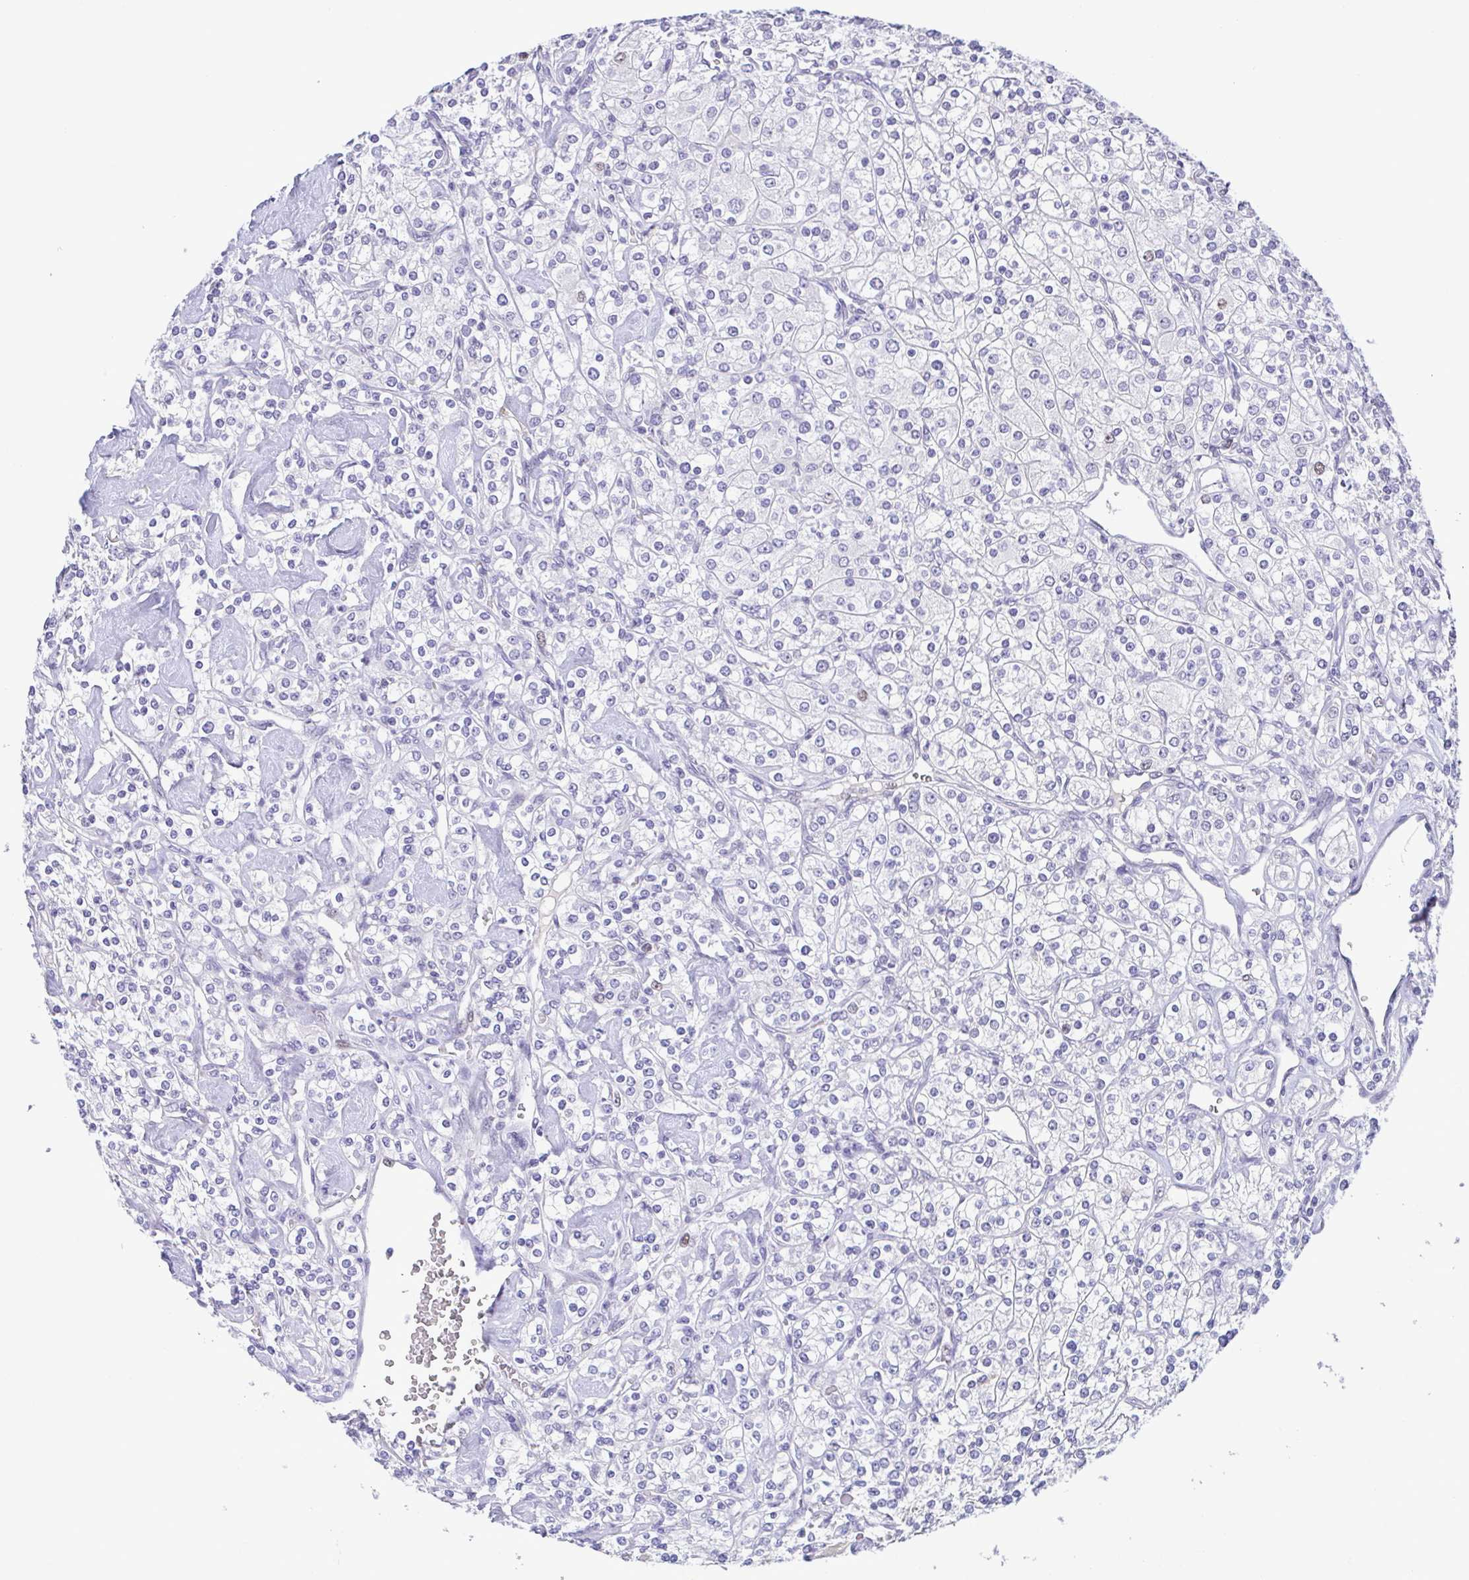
{"staining": {"intensity": "negative", "quantity": "none", "location": "none"}, "tissue": "renal cancer", "cell_type": "Tumor cells", "image_type": "cancer", "snomed": [{"axis": "morphology", "description": "Adenocarcinoma, NOS"}, {"axis": "topography", "description": "Kidney"}], "caption": "Protein analysis of renal cancer reveals no significant staining in tumor cells.", "gene": "TIPIN", "patient": {"sex": "male", "age": 77}}